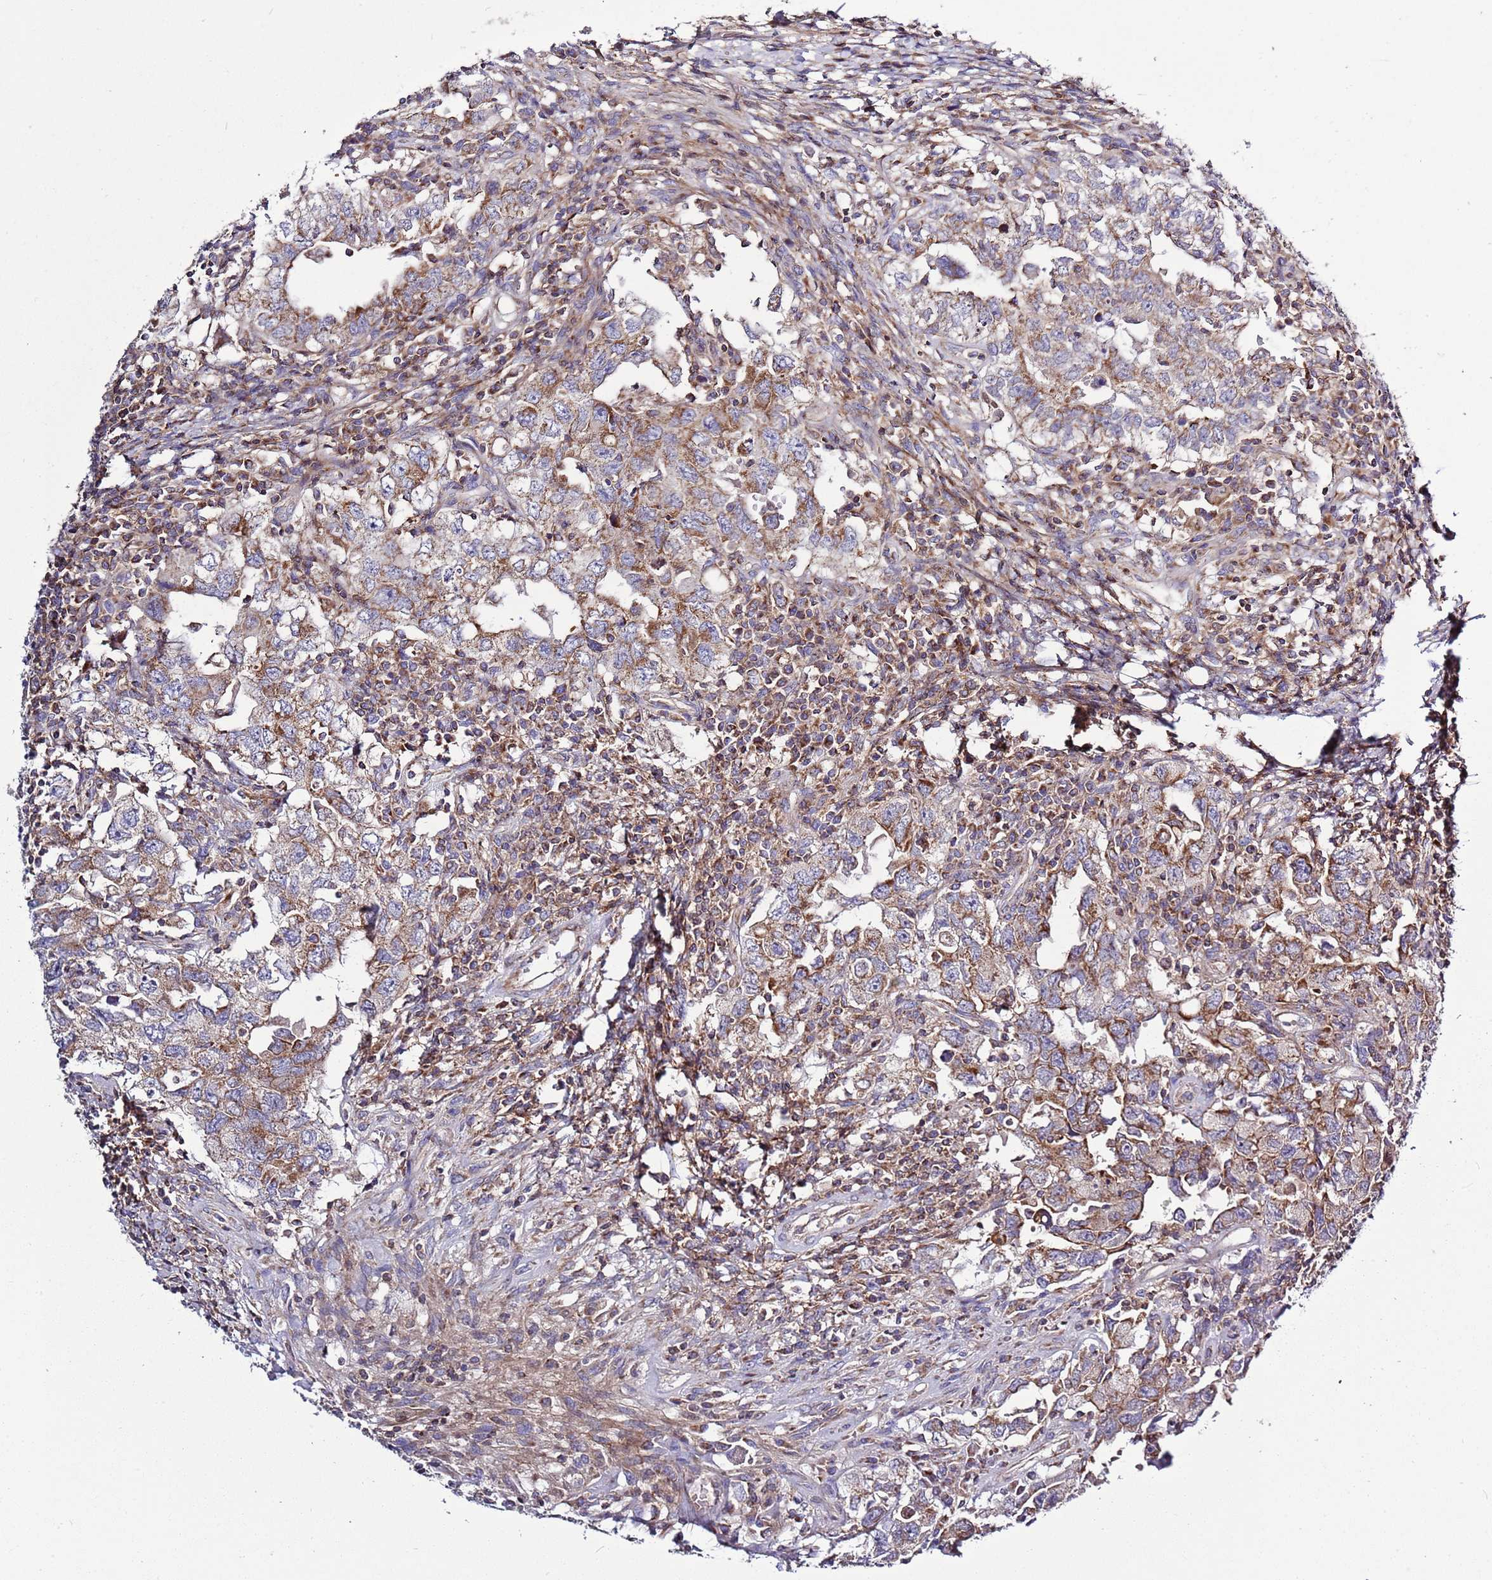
{"staining": {"intensity": "moderate", "quantity": "25%-75%", "location": "cytoplasmic/membranous"}, "tissue": "testis cancer", "cell_type": "Tumor cells", "image_type": "cancer", "snomed": [{"axis": "morphology", "description": "Carcinoma, Embryonal, NOS"}, {"axis": "topography", "description": "Testis"}], "caption": "An image of human testis cancer stained for a protein reveals moderate cytoplasmic/membranous brown staining in tumor cells.", "gene": "IRS4", "patient": {"sex": "male", "age": 26}}